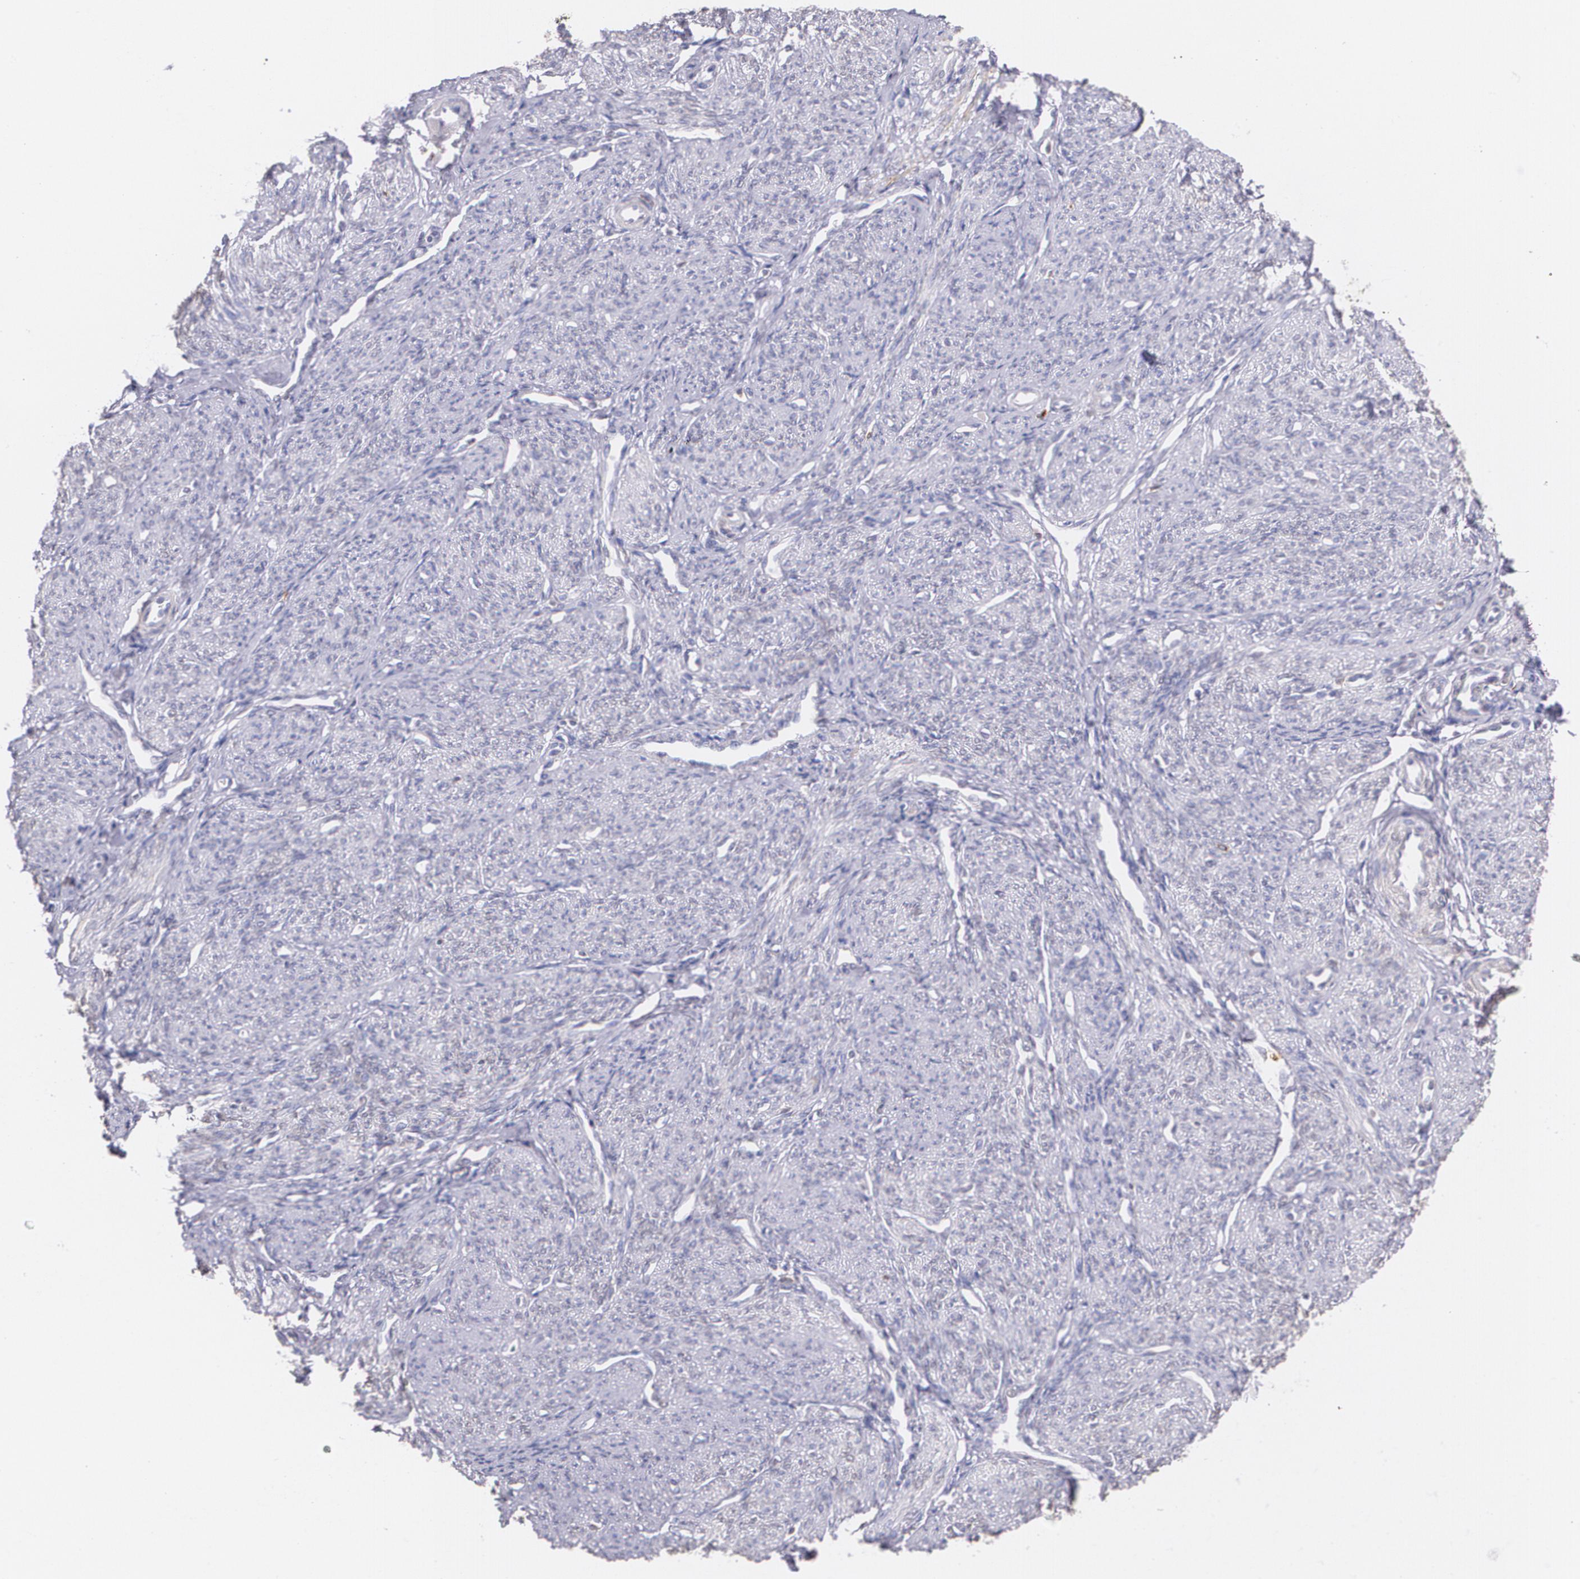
{"staining": {"intensity": "moderate", "quantity": ">75%", "location": "cytoplasmic/membranous"}, "tissue": "smooth muscle", "cell_type": "Smooth muscle cells", "image_type": "normal", "snomed": [{"axis": "morphology", "description": "Normal tissue, NOS"}, {"axis": "topography", "description": "Cervix"}, {"axis": "topography", "description": "Endometrium"}], "caption": "Normal smooth muscle demonstrates moderate cytoplasmic/membranous staining in approximately >75% of smooth muscle cells, visualized by immunohistochemistry. The staining was performed using DAB, with brown indicating positive protein expression. Nuclei are stained blue with hematoxylin.", "gene": "RTN1", "patient": {"sex": "female", "age": 65}}